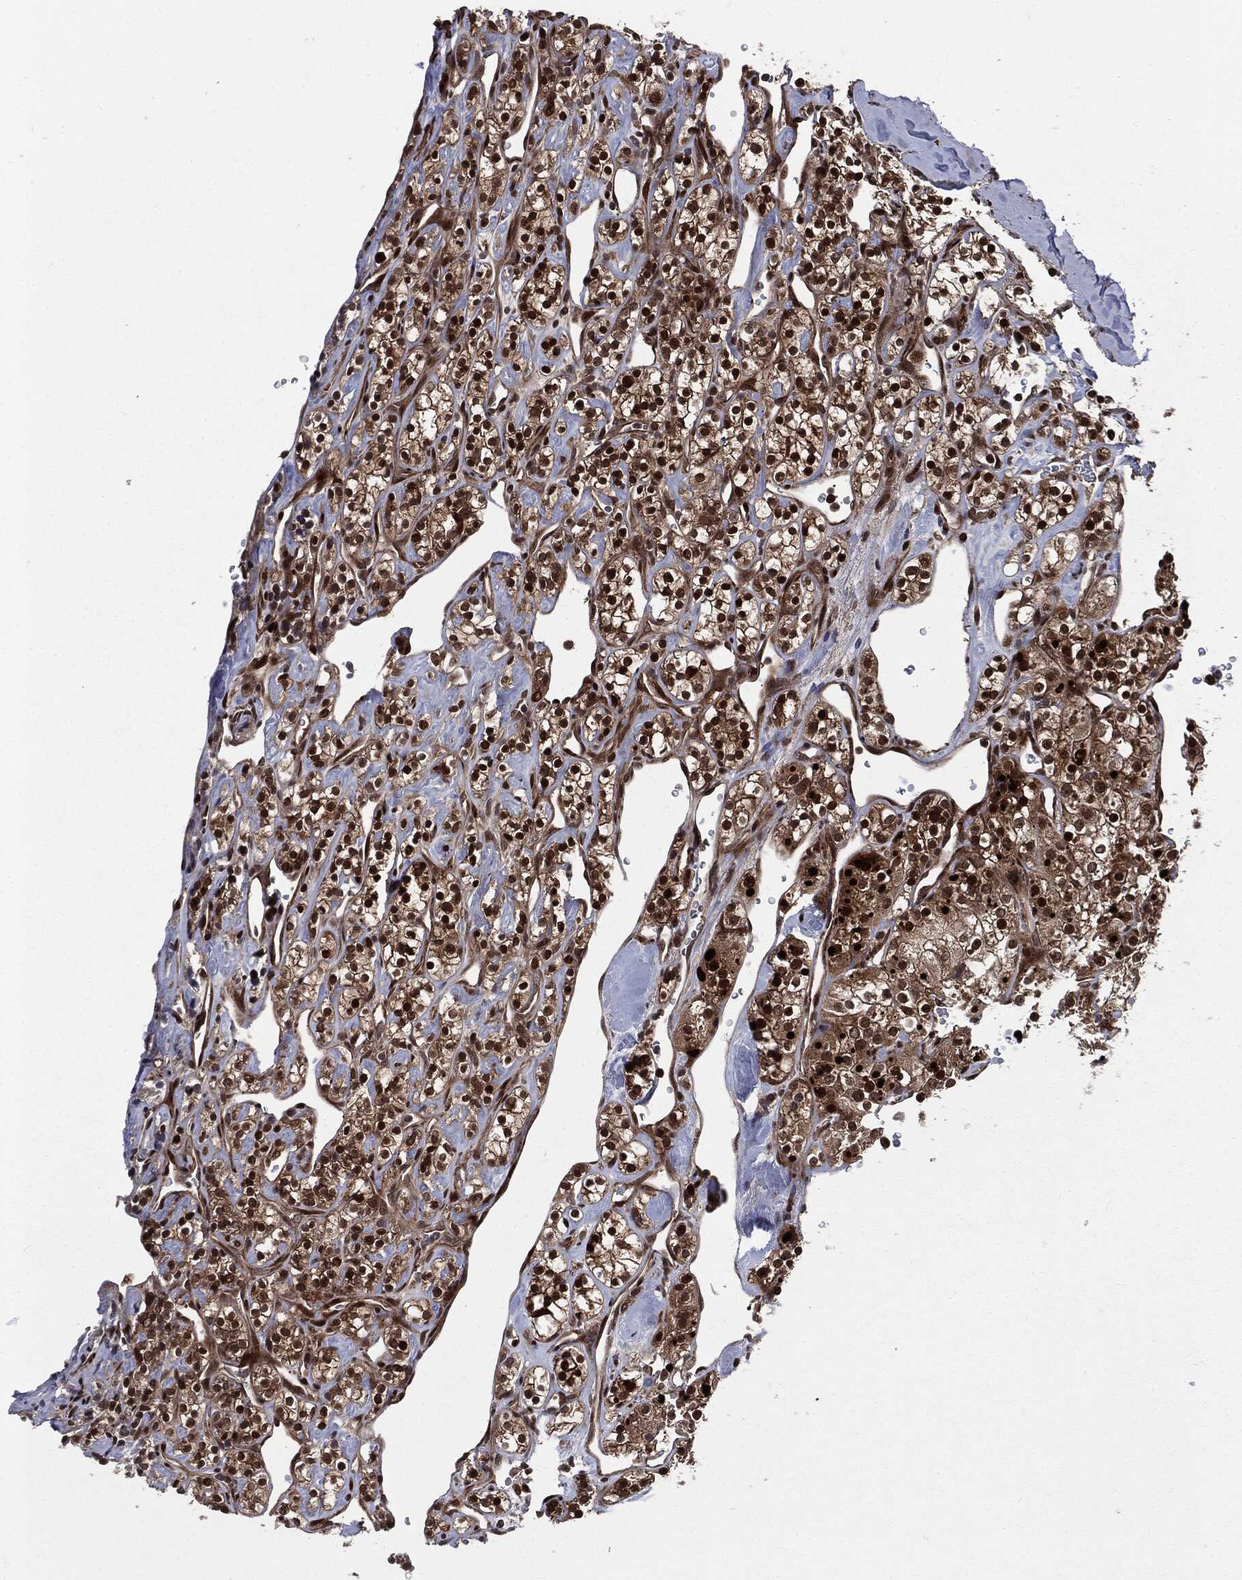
{"staining": {"intensity": "strong", "quantity": ">75%", "location": "cytoplasmic/membranous,nuclear"}, "tissue": "renal cancer", "cell_type": "Tumor cells", "image_type": "cancer", "snomed": [{"axis": "morphology", "description": "Adenocarcinoma, NOS"}, {"axis": "topography", "description": "Kidney"}], "caption": "Tumor cells show high levels of strong cytoplasmic/membranous and nuclear expression in approximately >75% of cells in human adenocarcinoma (renal).", "gene": "SMAD4", "patient": {"sex": "male", "age": 77}}